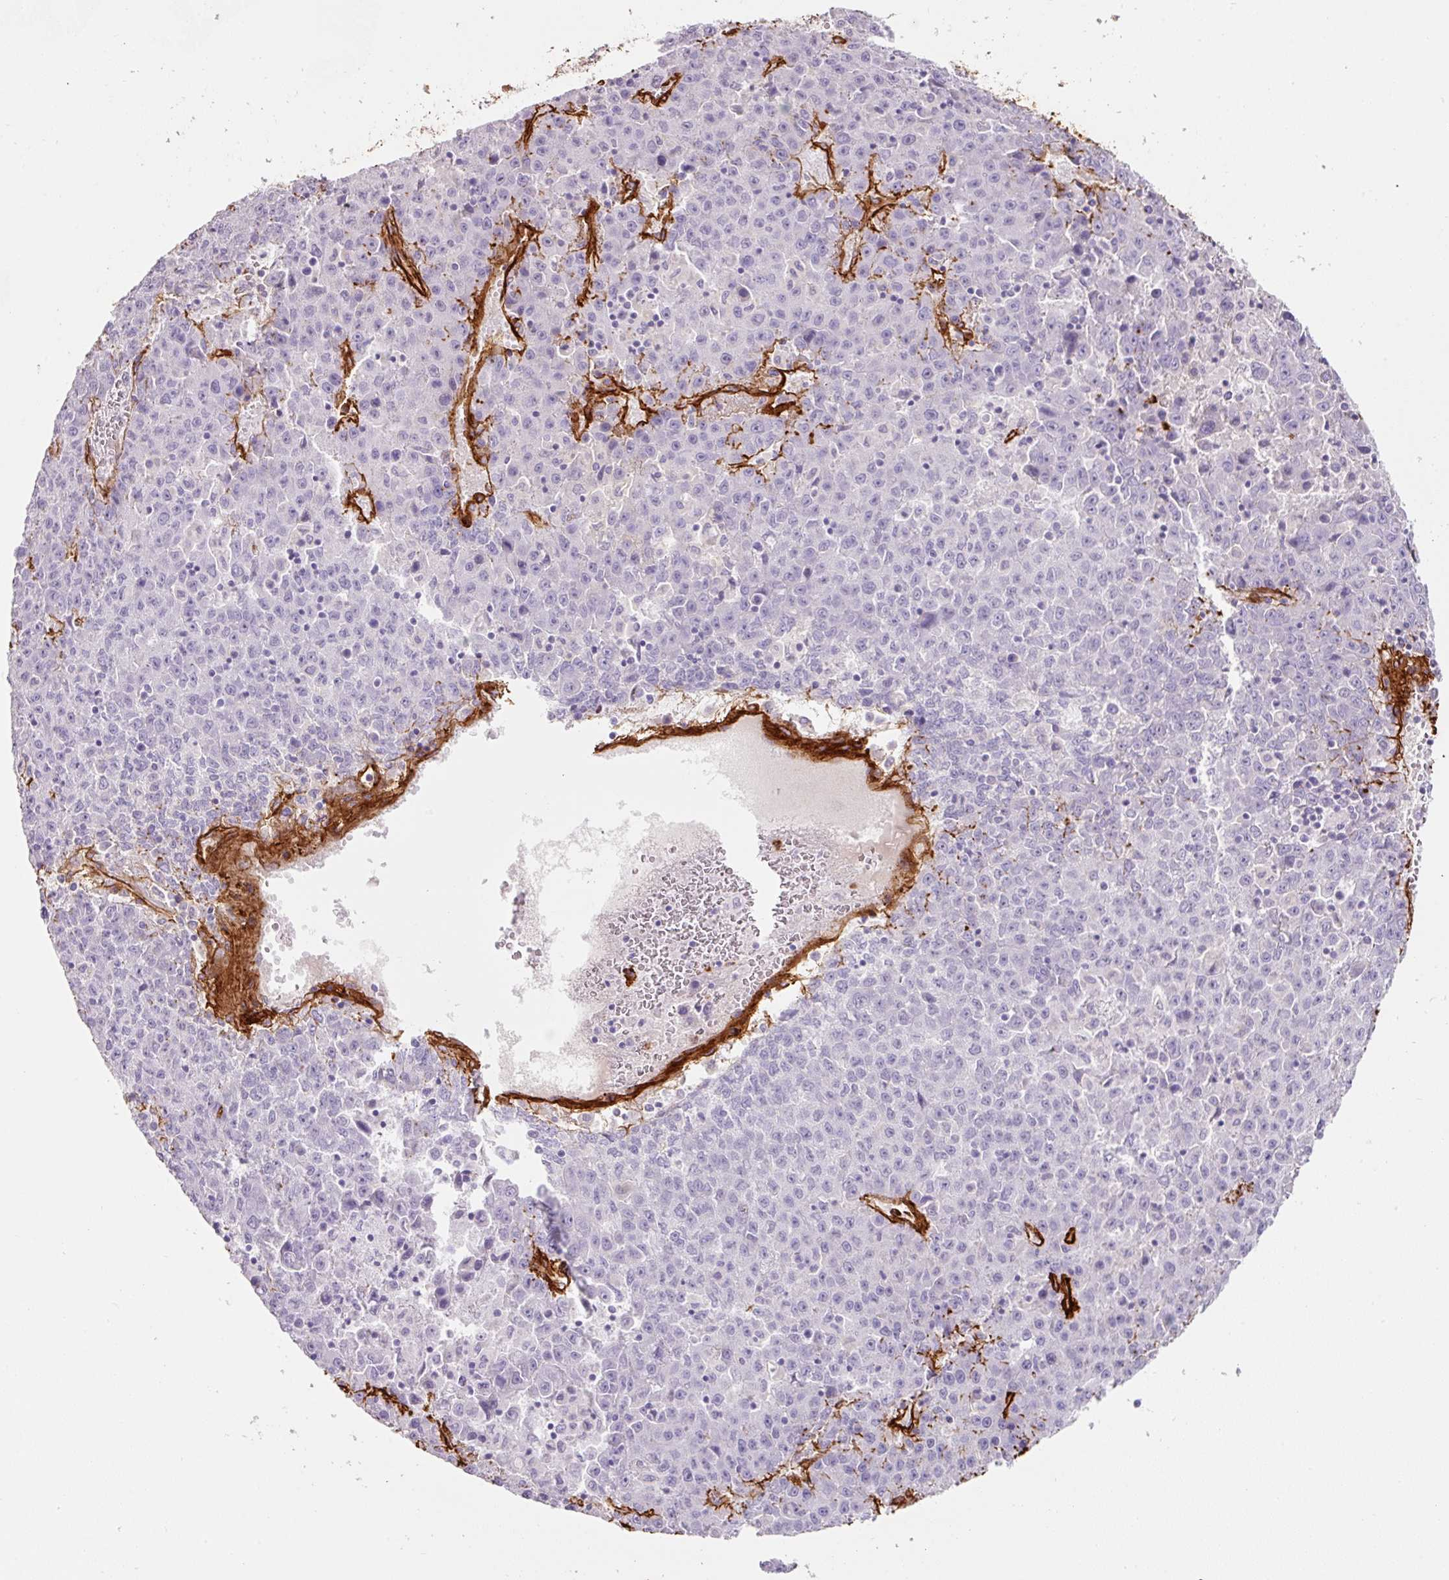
{"staining": {"intensity": "negative", "quantity": "none", "location": "none"}, "tissue": "liver cancer", "cell_type": "Tumor cells", "image_type": "cancer", "snomed": [{"axis": "morphology", "description": "Carcinoma, Hepatocellular, NOS"}, {"axis": "topography", "description": "Liver"}], "caption": "This is an IHC image of human liver cancer (hepatocellular carcinoma). There is no expression in tumor cells.", "gene": "LOXL4", "patient": {"sex": "female", "age": 53}}